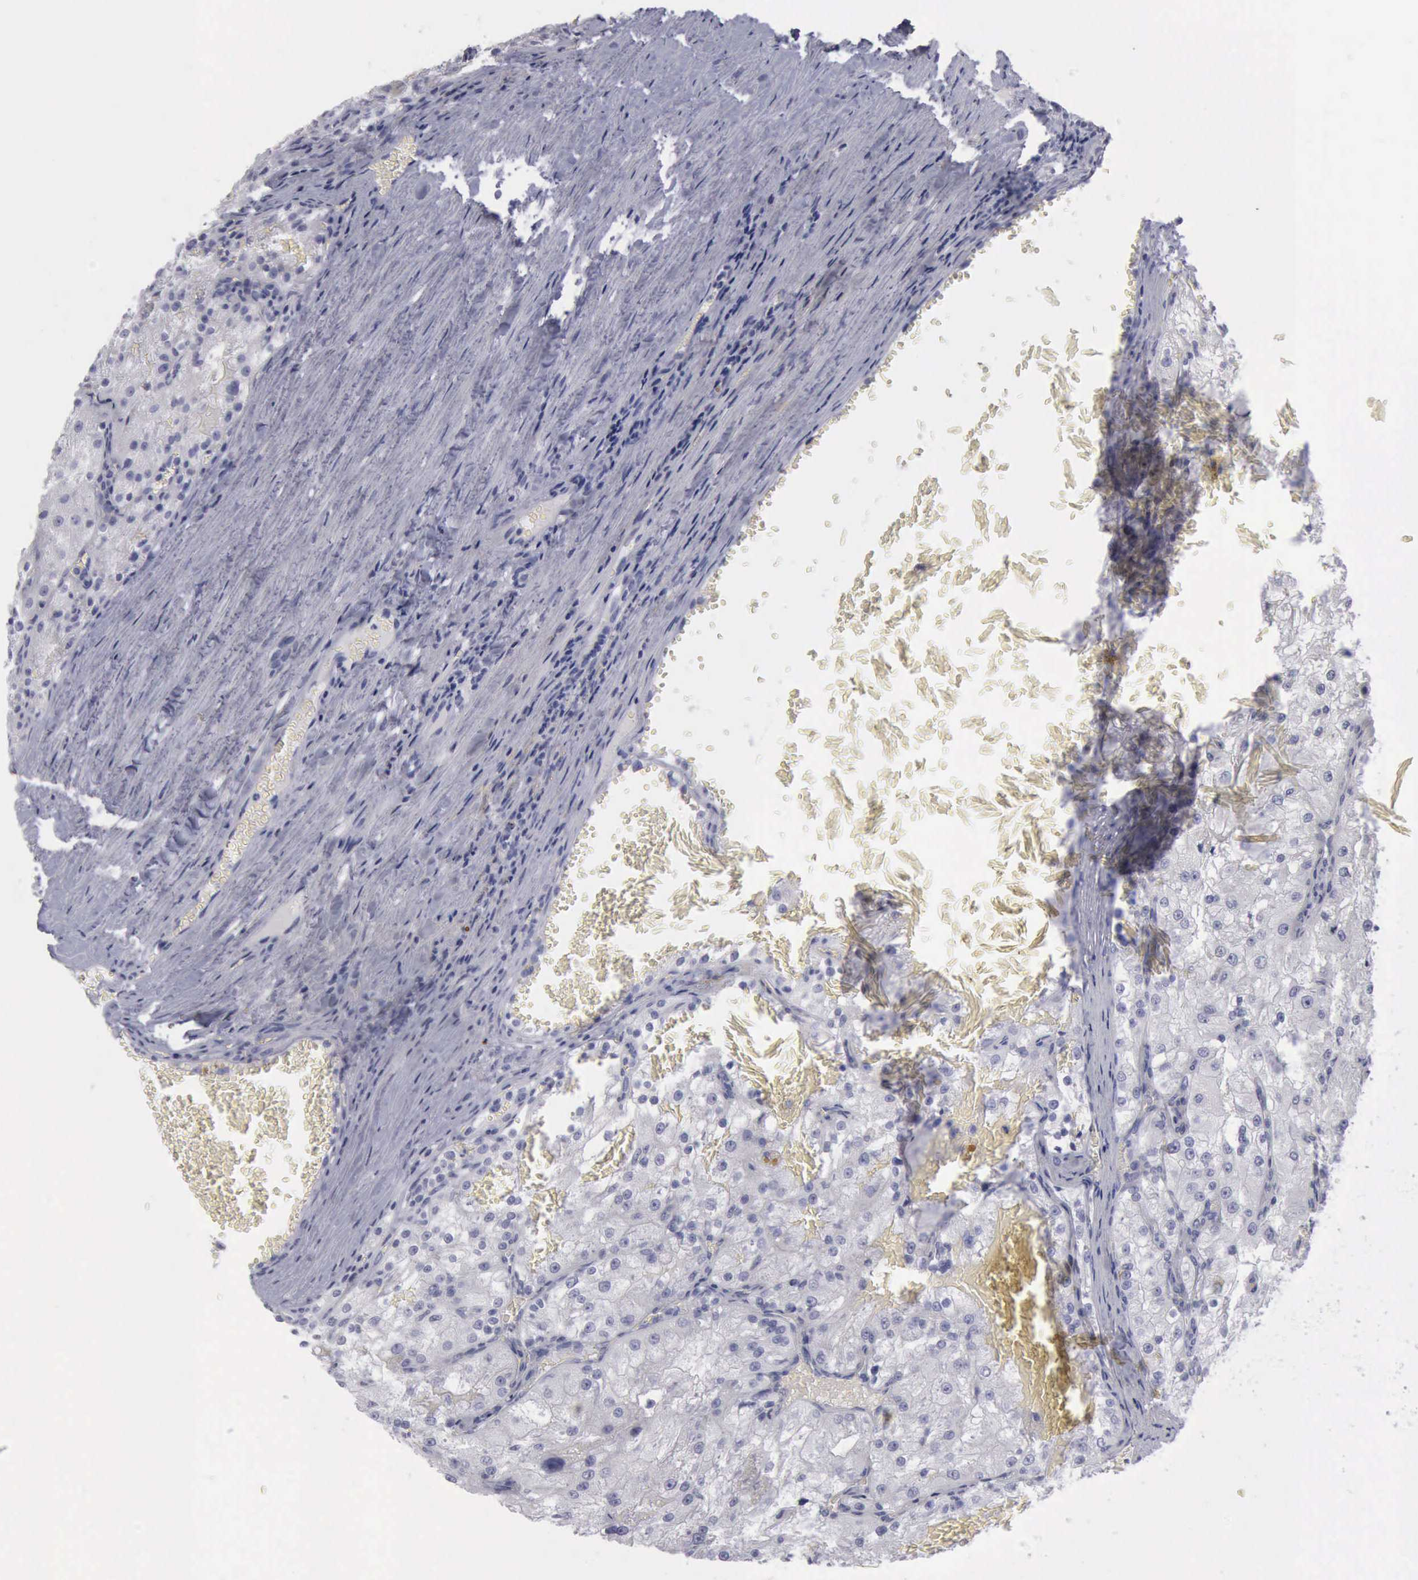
{"staining": {"intensity": "negative", "quantity": "none", "location": "none"}, "tissue": "renal cancer", "cell_type": "Tumor cells", "image_type": "cancer", "snomed": [{"axis": "morphology", "description": "Adenocarcinoma, NOS"}, {"axis": "topography", "description": "Kidney"}], "caption": "Renal cancer (adenocarcinoma) stained for a protein using immunohistochemistry (IHC) shows no expression tumor cells.", "gene": "KRT13", "patient": {"sex": "female", "age": 74}}